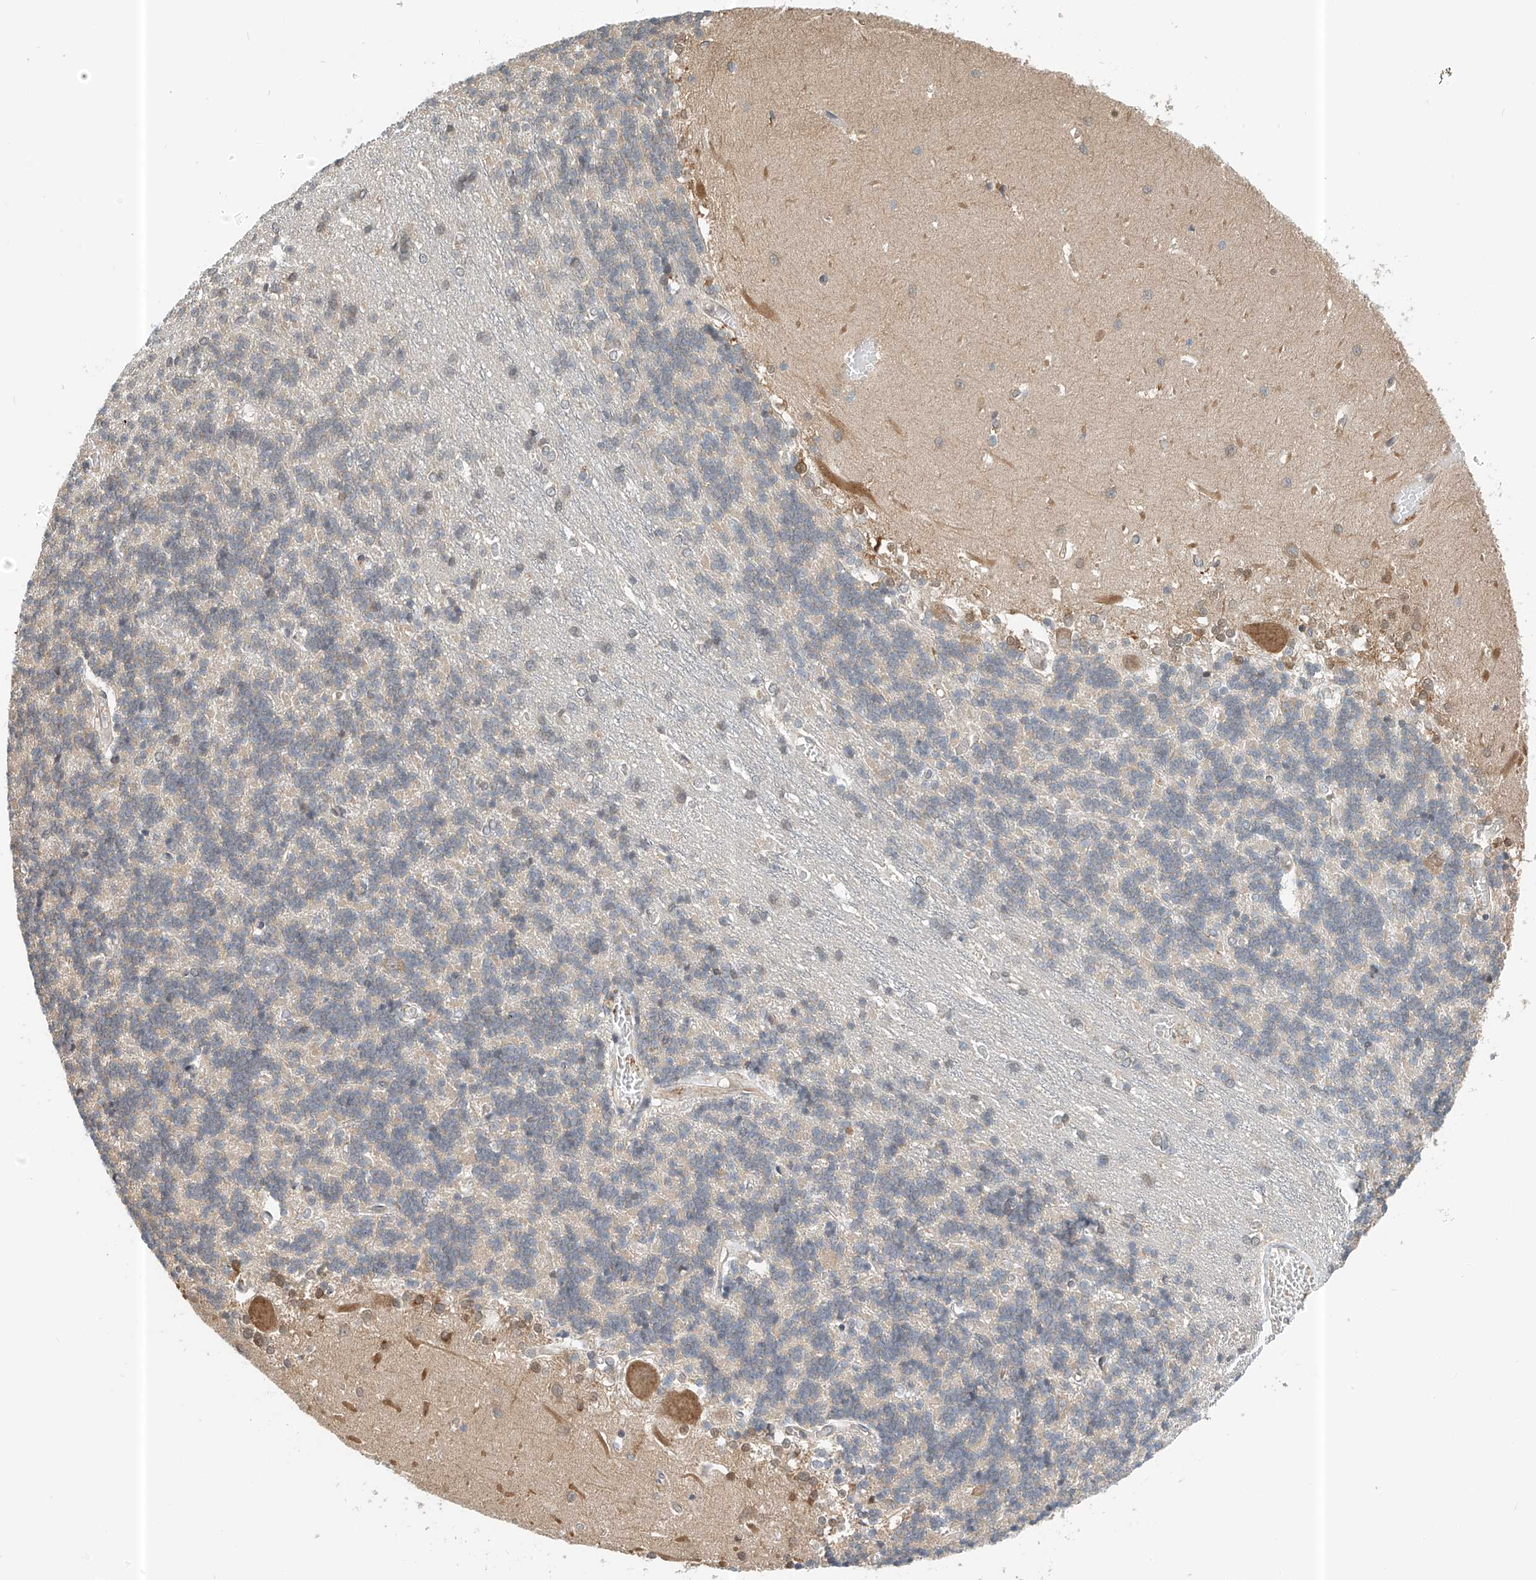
{"staining": {"intensity": "negative", "quantity": "none", "location": "none"}, "tissue": "cerebellum", "cell_type": "Cells in granular layer", "image_type": "normal", "snomed": [{"axis": "morphology", "description": "Normal tissue, NOS"}, {"axis": "topography", "description": "Cerebellum"}], "caption": "A micrograph of human cerebellum is negative for staining in cells in granular layer. (Immunohistochemistry (ihc), brightfield microscopy, high magnification).", "gene": "PPA2", "patient": {"sex": "male", "age": 37}}